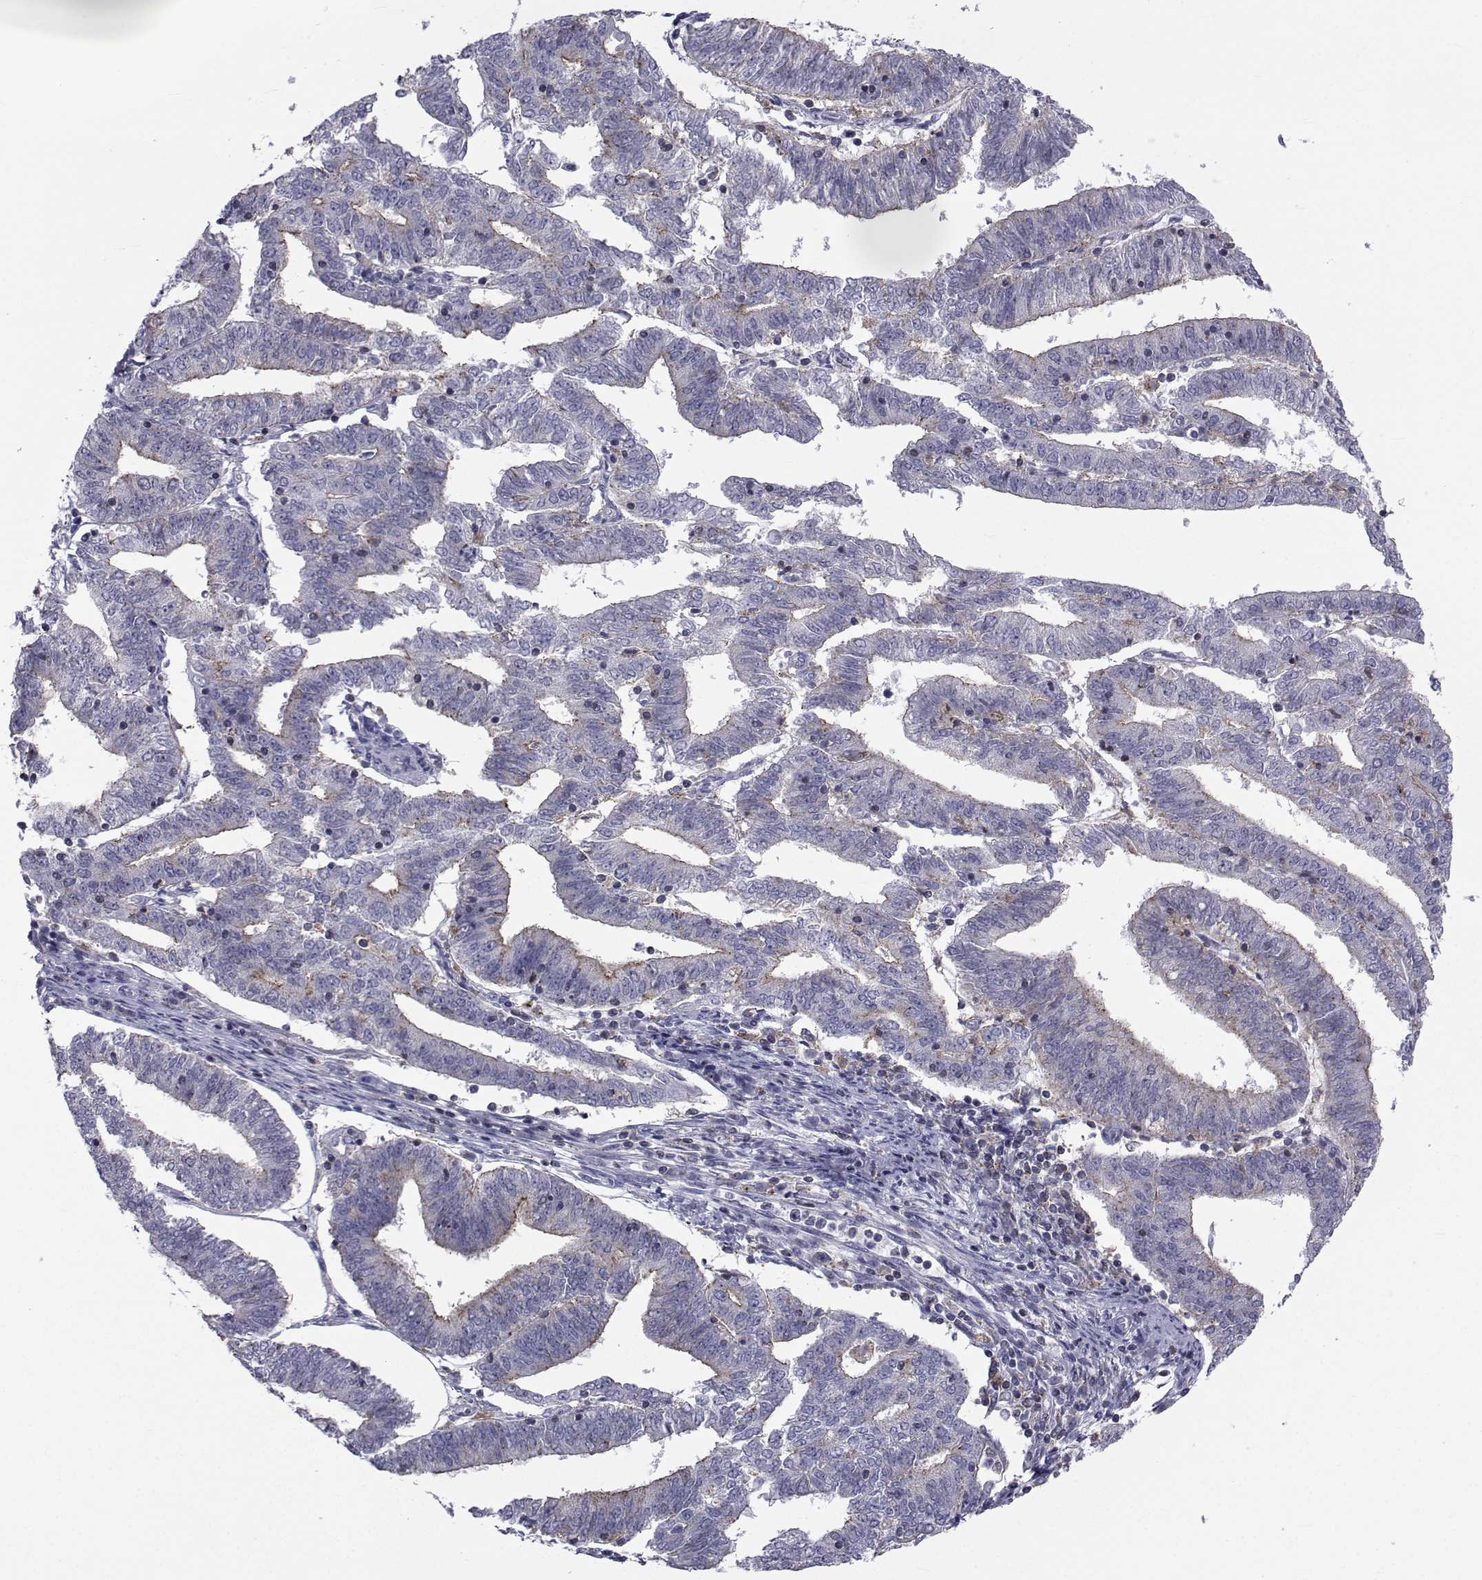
{"staining": {"intensity": "moderate", "quantity": "25%-75%", "location": "cytoplasmic/membranous"}, "tissue": "endometrial cancer", "cell_type": "Tumor cells", "image_type": "cancer", "snomed": [{"axis": "morphology", "description": "Adenocarcinoma, NOS"}, {"axis": "topography", "description": "Endometrium"}], "caption": "Immunohistochemical staining of human endometrial cancer exhibits medium levels of moderate cytoplasmic/membranous protein positivity in approximately 25%-75% of tumor cells.", "gene": "PDE6H", "patient": {"sex": "female", "age": 82}}